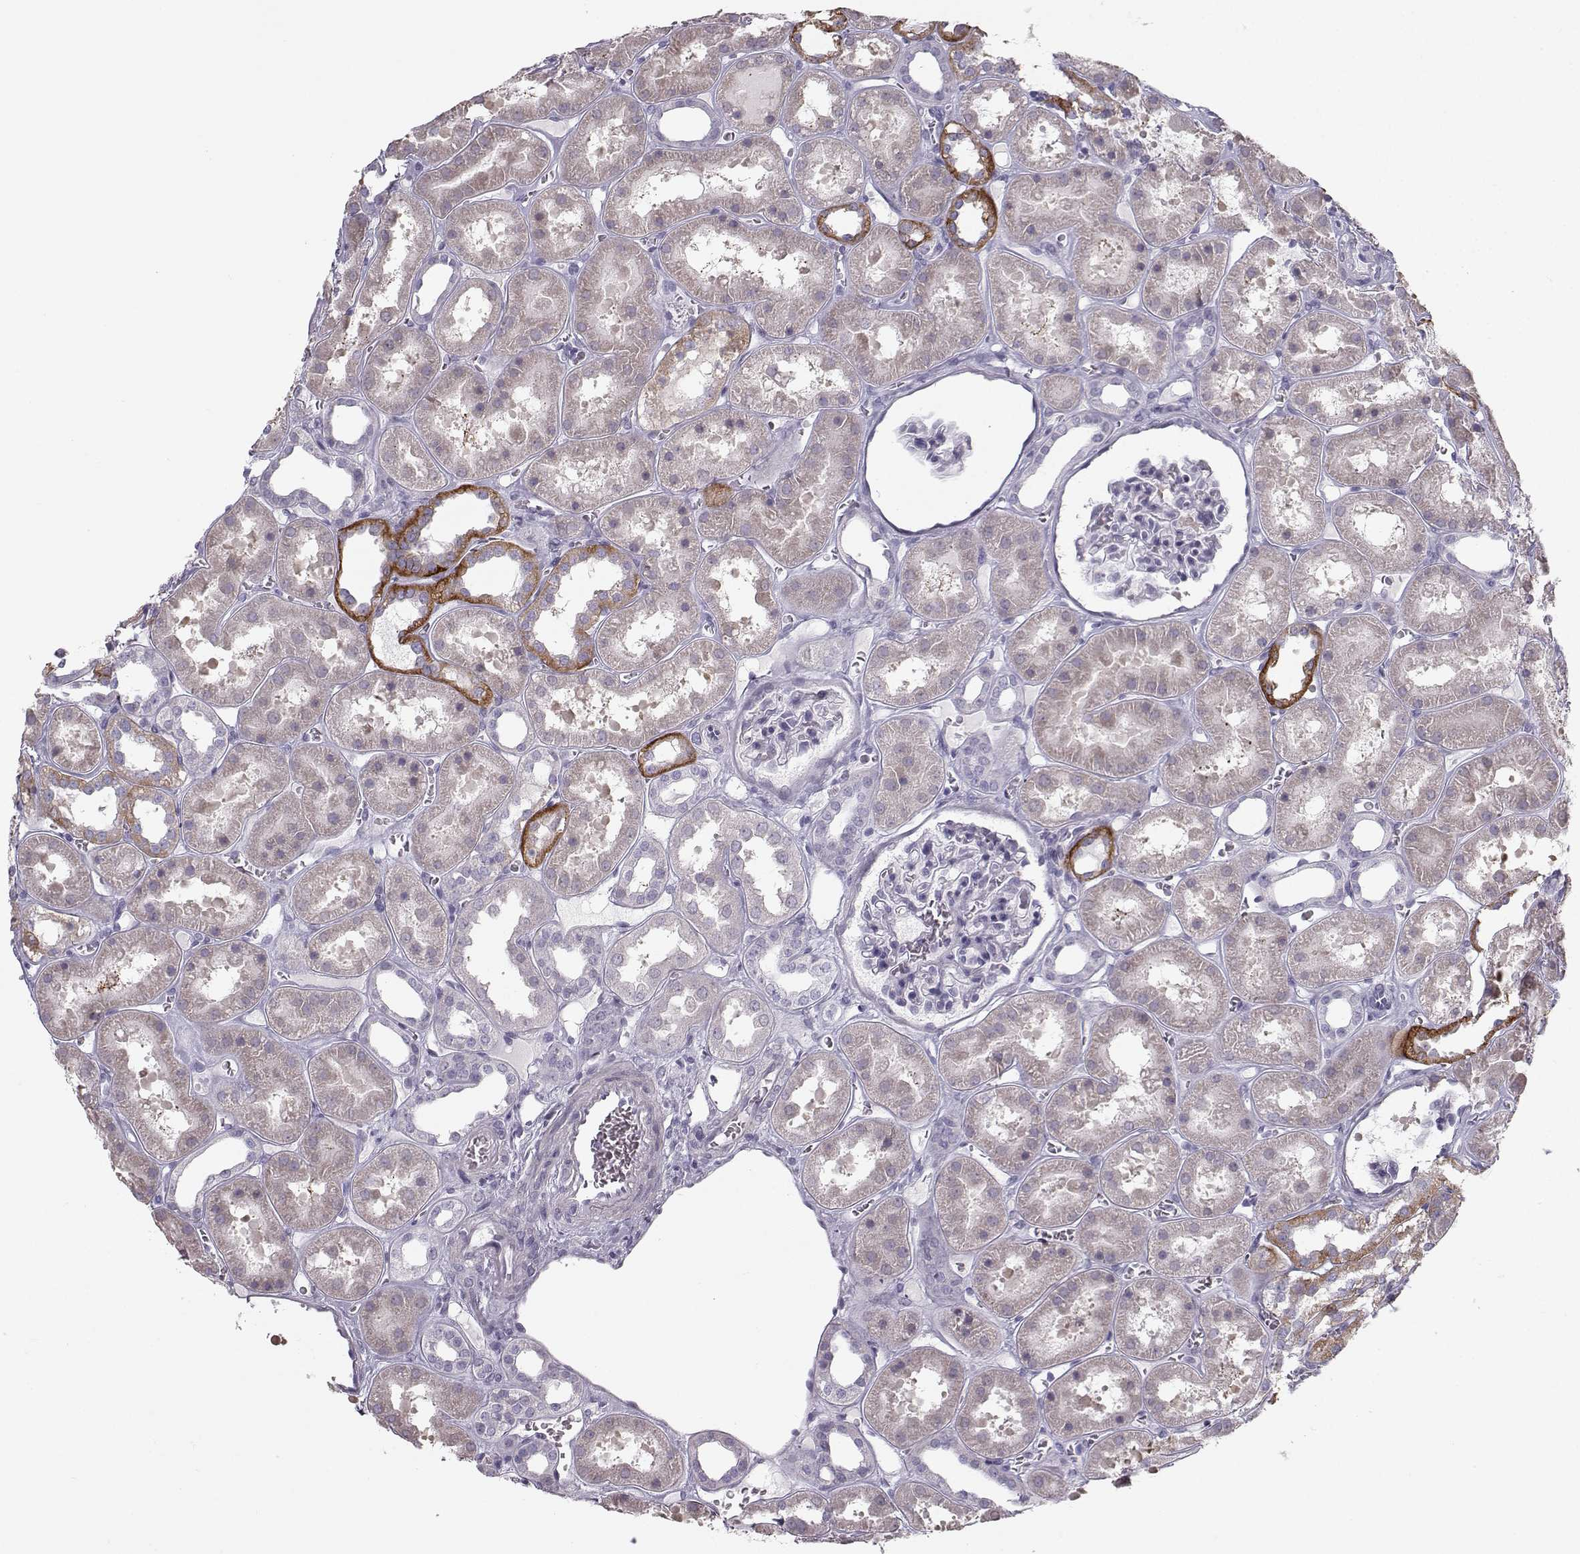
{"staining": {"intensity": "negative", "quantity": "none", "location": "none"}, "tissue": "kidney", "cell_type": "Cells in glomeruli", "image_type": "normal", "snomed": [{"axis": "morphology", "description": "Normal tissue, NOS"}, {"axis": "topography", "description": "Kidney"}], "caption": "IHC micrograph of benign human kidney stained for a protein (brown), which displays no positivity in cells in glomeruli.", "gene": "CASR", "patient": {"sex": "female", "age": 41}}